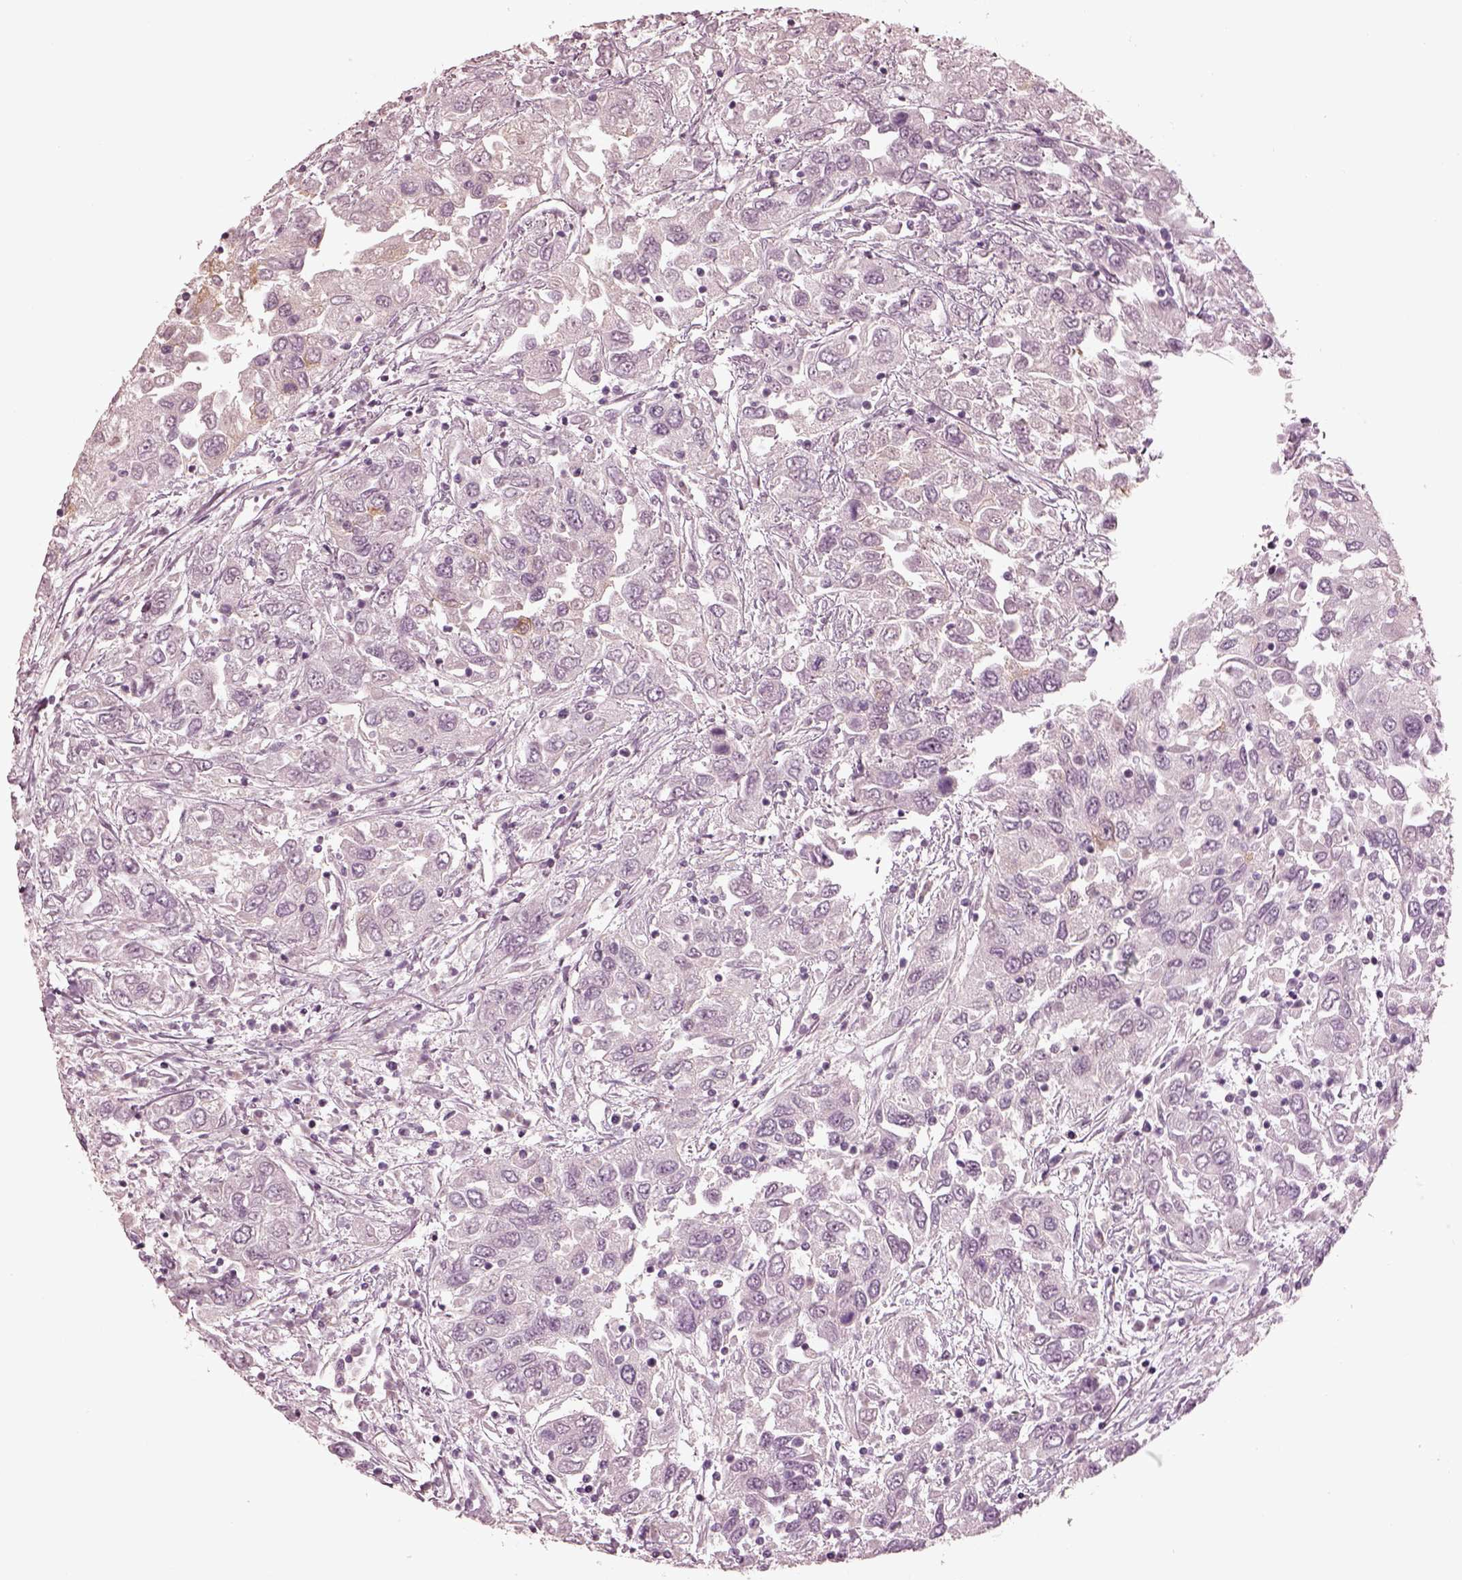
{"staining": {"intensity": "negative", "quantity": "none", "location": "none"}, "tissue": "urothelial cancer", "cell_type": "Tumor cells", "image_type": "cancer", "snomed": [{"axis": "morphology", "description": "Urothelial carcinoma, High grade"}, {"axis": "topography", "description": "Urinary bladder"}], "caption": "Immunohistochemistry image of urothelial cancer stained for a protein (brown), which displays no staining in tumor cells. The staining was performed using DAB (3,3'-diaminobenzidine) to visualize the protein expression in brown, while the nuclei were stained in blue with hematoxylin (Magnification: 20x).", "gene": "KCNA2", "patient": {"sex": "male", "age": 76}}